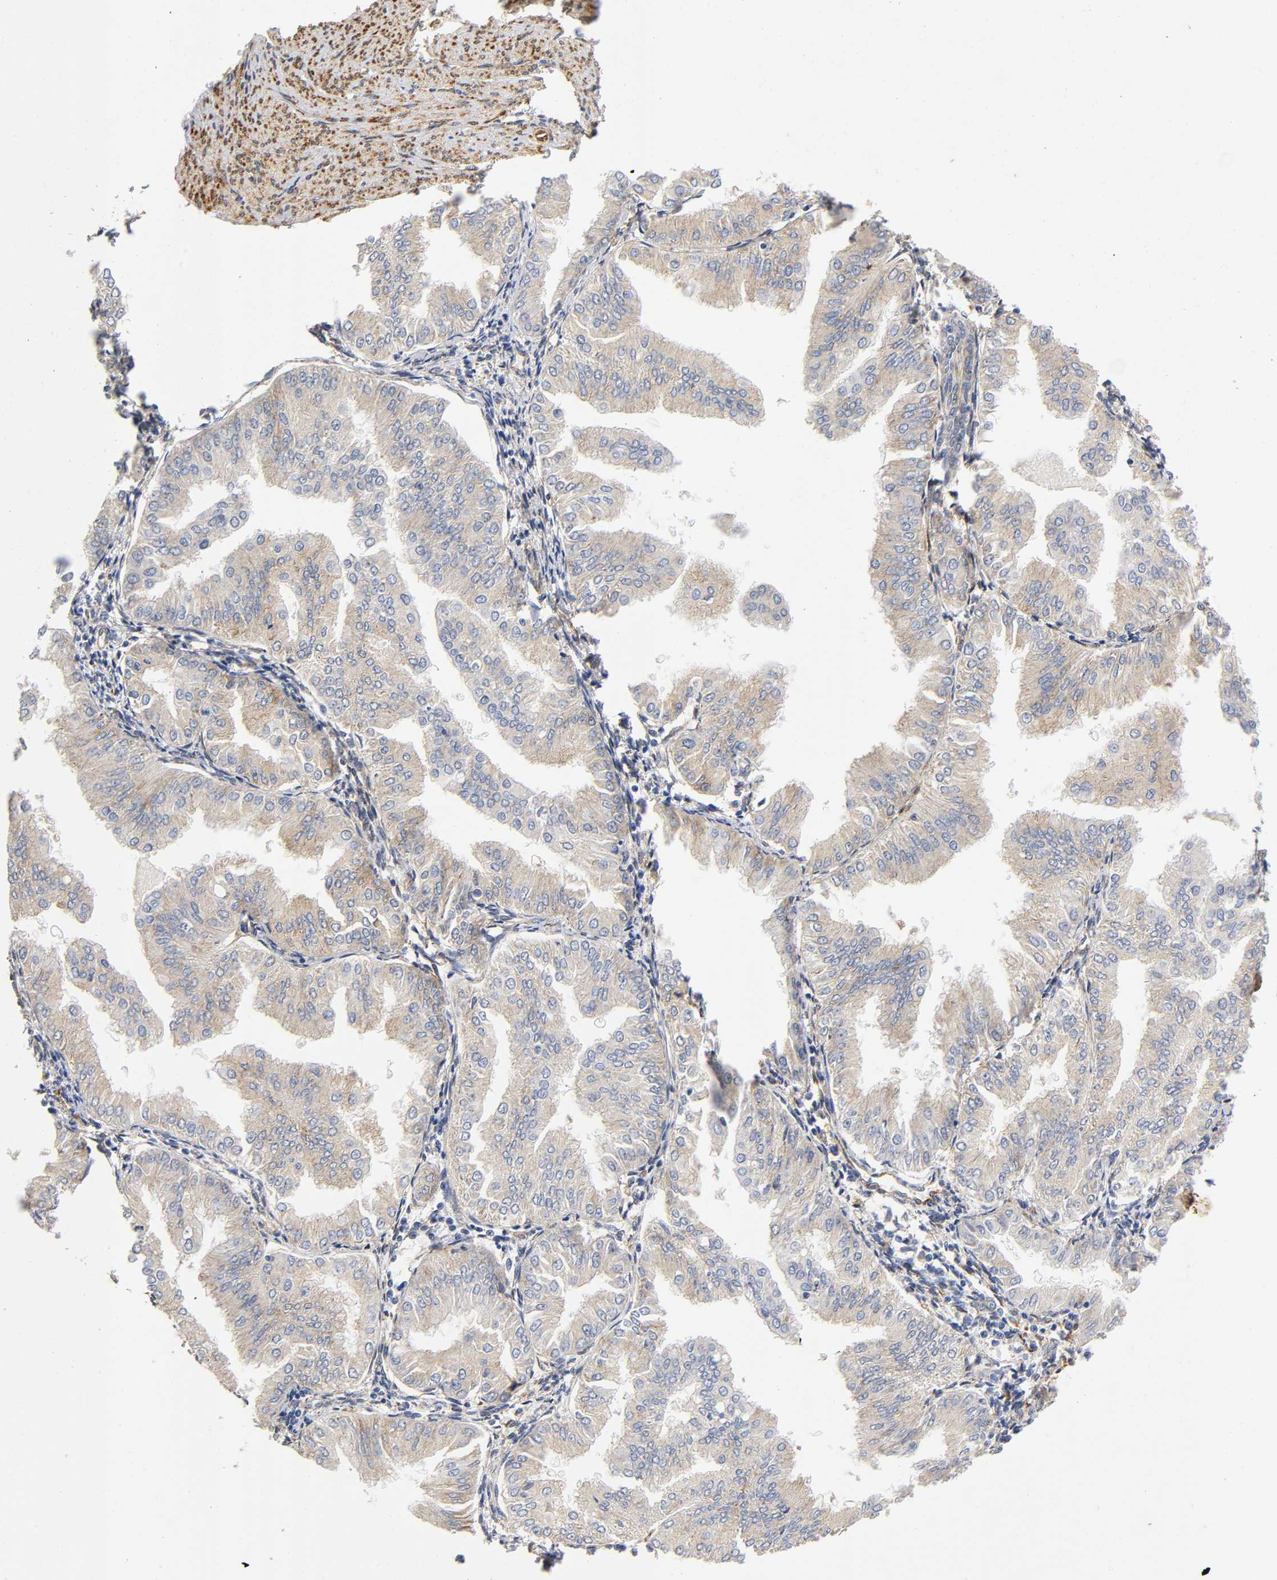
{"staining": {"intensity": "weak", "quantity": ">75%", "location": "cytoplasmic/membranous"}, "tissue": "endometrial cancer", "cell_type": "Tumor cells", "image_type": "cancer", "snomed": [{"axis": "morphology", "description": "Adenocarcinoma, NOS"}, {"axis": "topography", "description": "Endometrium"}], "caption": "Protein positivity by IHC displays weak cytoplasmic/membranous positivity in about >75% of tumor cells in endometrial cancer.", "gene": "SOS2", "patient": {"sex": "female", "age": 53}}